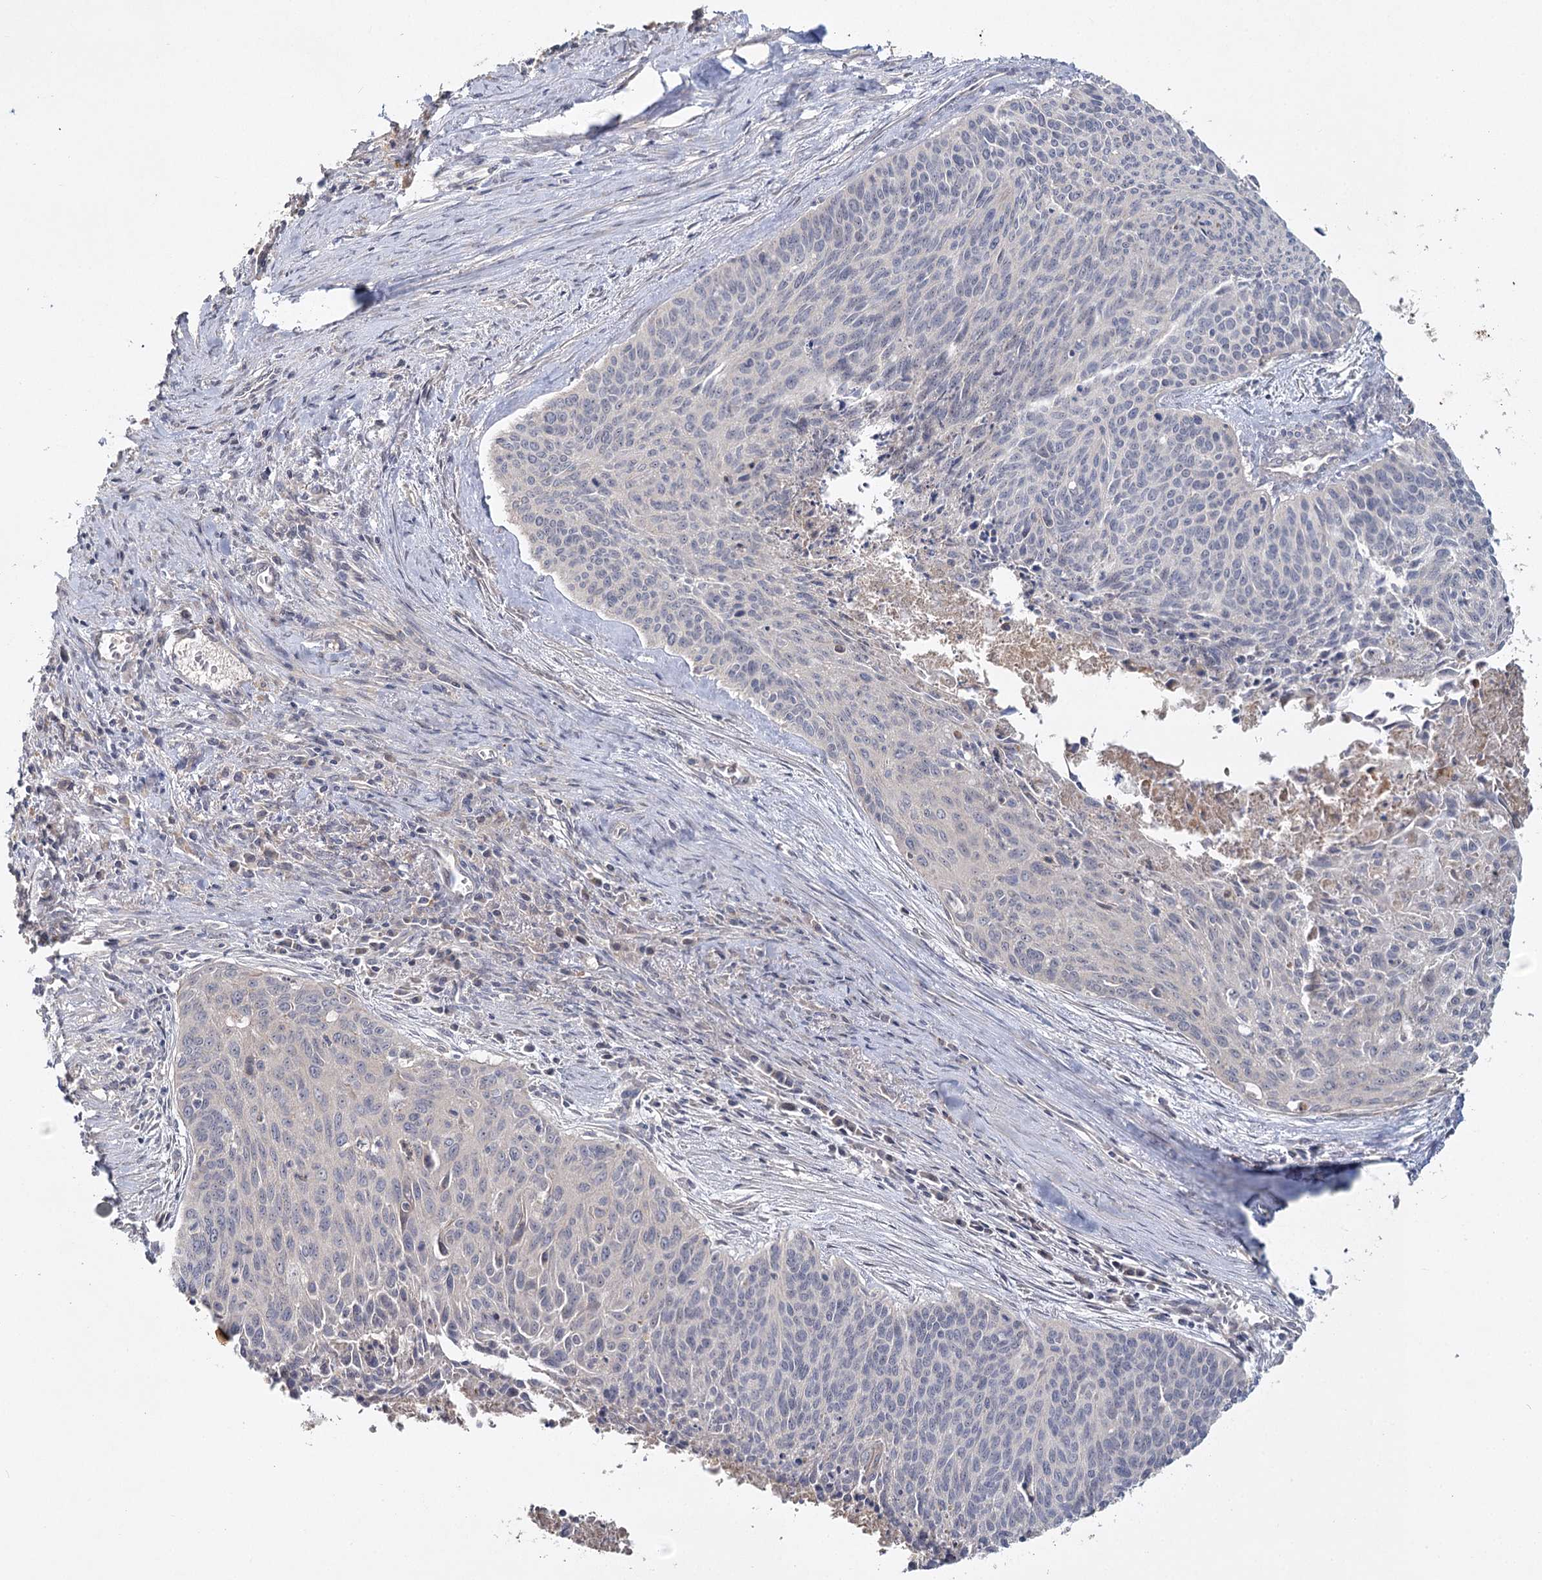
{"staining": {"intensity": "negative", "quantity": "none", "location": "none"}, "tissue": "cervical cancer", "cell_type": "Tumor cells", "image_type": "cancer", "snomed": [{"axis": "morphology", "description": "Squamous cell carcinoma, NOS"}, {"axis": "topography", "description": "Cervix"}], "caption": "DAB immunohistochemical staining of cervical cancer shows no significant staining in tumor cells. The staining is performed using DAB (3,3'-diaminobenzidine) brown chromogen with nuclei counter-stained in using hematoxylin.", "gene": "ANGPTL5", "patient": {"sex": "female", "age": 55}}